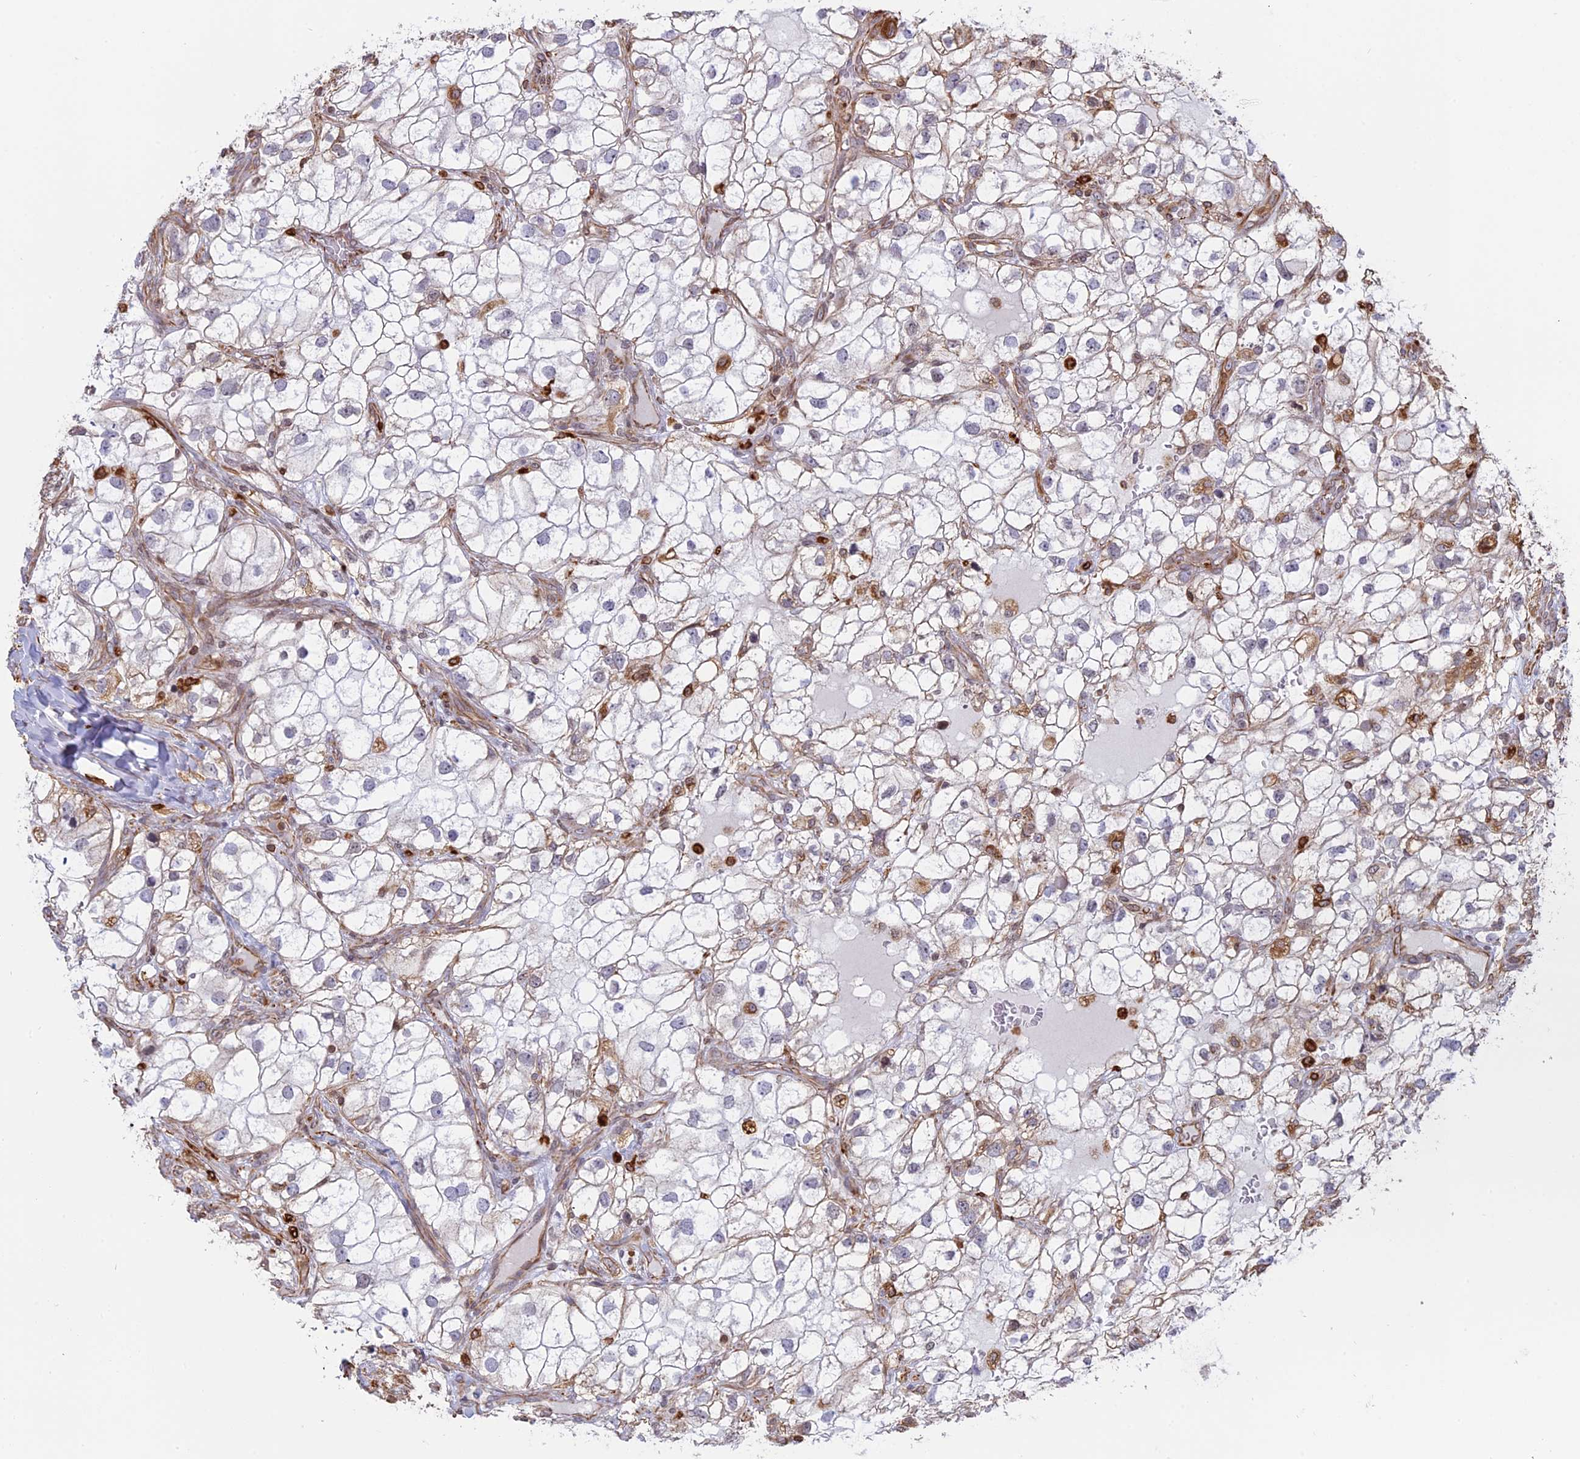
{"staining": {"intensity": "negative", "quantity": "none", "location": "none"}, "tissue": "renal cancer", "cell_type": "Tumor cells", "image_type": "cancer", "snomed": [{"axis": "morphology", "description": "Adenocarcinoma, NOS"}, {"axis": "topography", "description": "Kidney"}], "caption": "This photomicrograph is of renal adenocarcinoma stained with IHC to label a protein in brown with the nuclei are counter-stained blue. There is no expression in tumor cells. (Brightfield microscopy of DAB immunohistochemistry at high magnification).", "gene": "APOBR", "patient": {"sex": "male", "age": 59}}